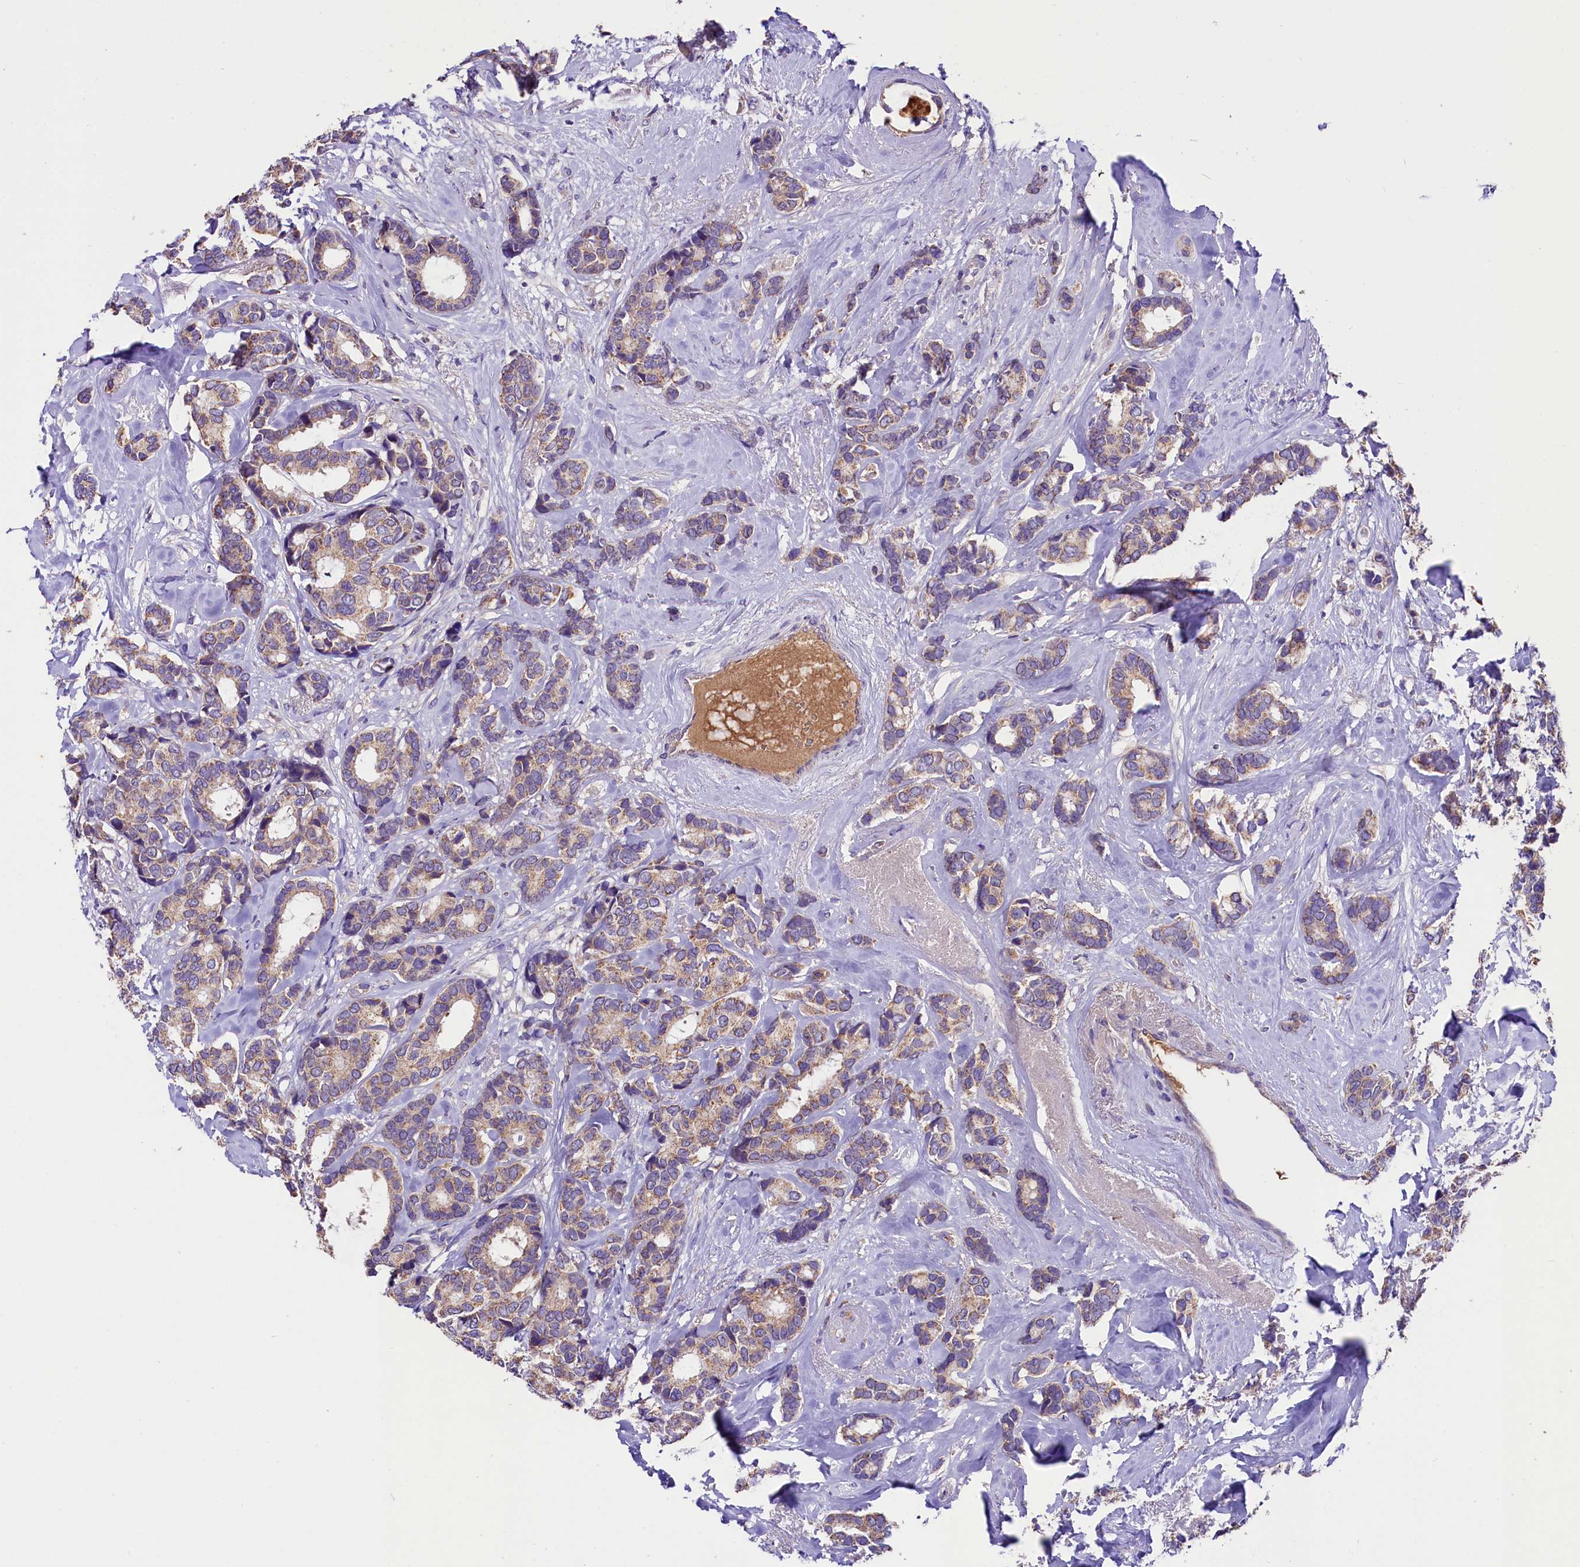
{"staining": {"intensity": "weak", "quantity": ">75%", "location": "cytoplasmic/membranous"}, "tissue": "breast cancer", "cell_type": "Tumor cells", "image_type": "cancer", "snomed": [{"axis": "morphology", "description": "Duct carcinoma"}, {"axis": "topography", "description": "Breast"}], "caption": "Intraductal carcinoma (breast) tissue displays weak cytoplasmic/membranous positivity in approximately >75% of tumor cells", "gene": "SIX5", "patient": {"sex": "female", "age": 87}}